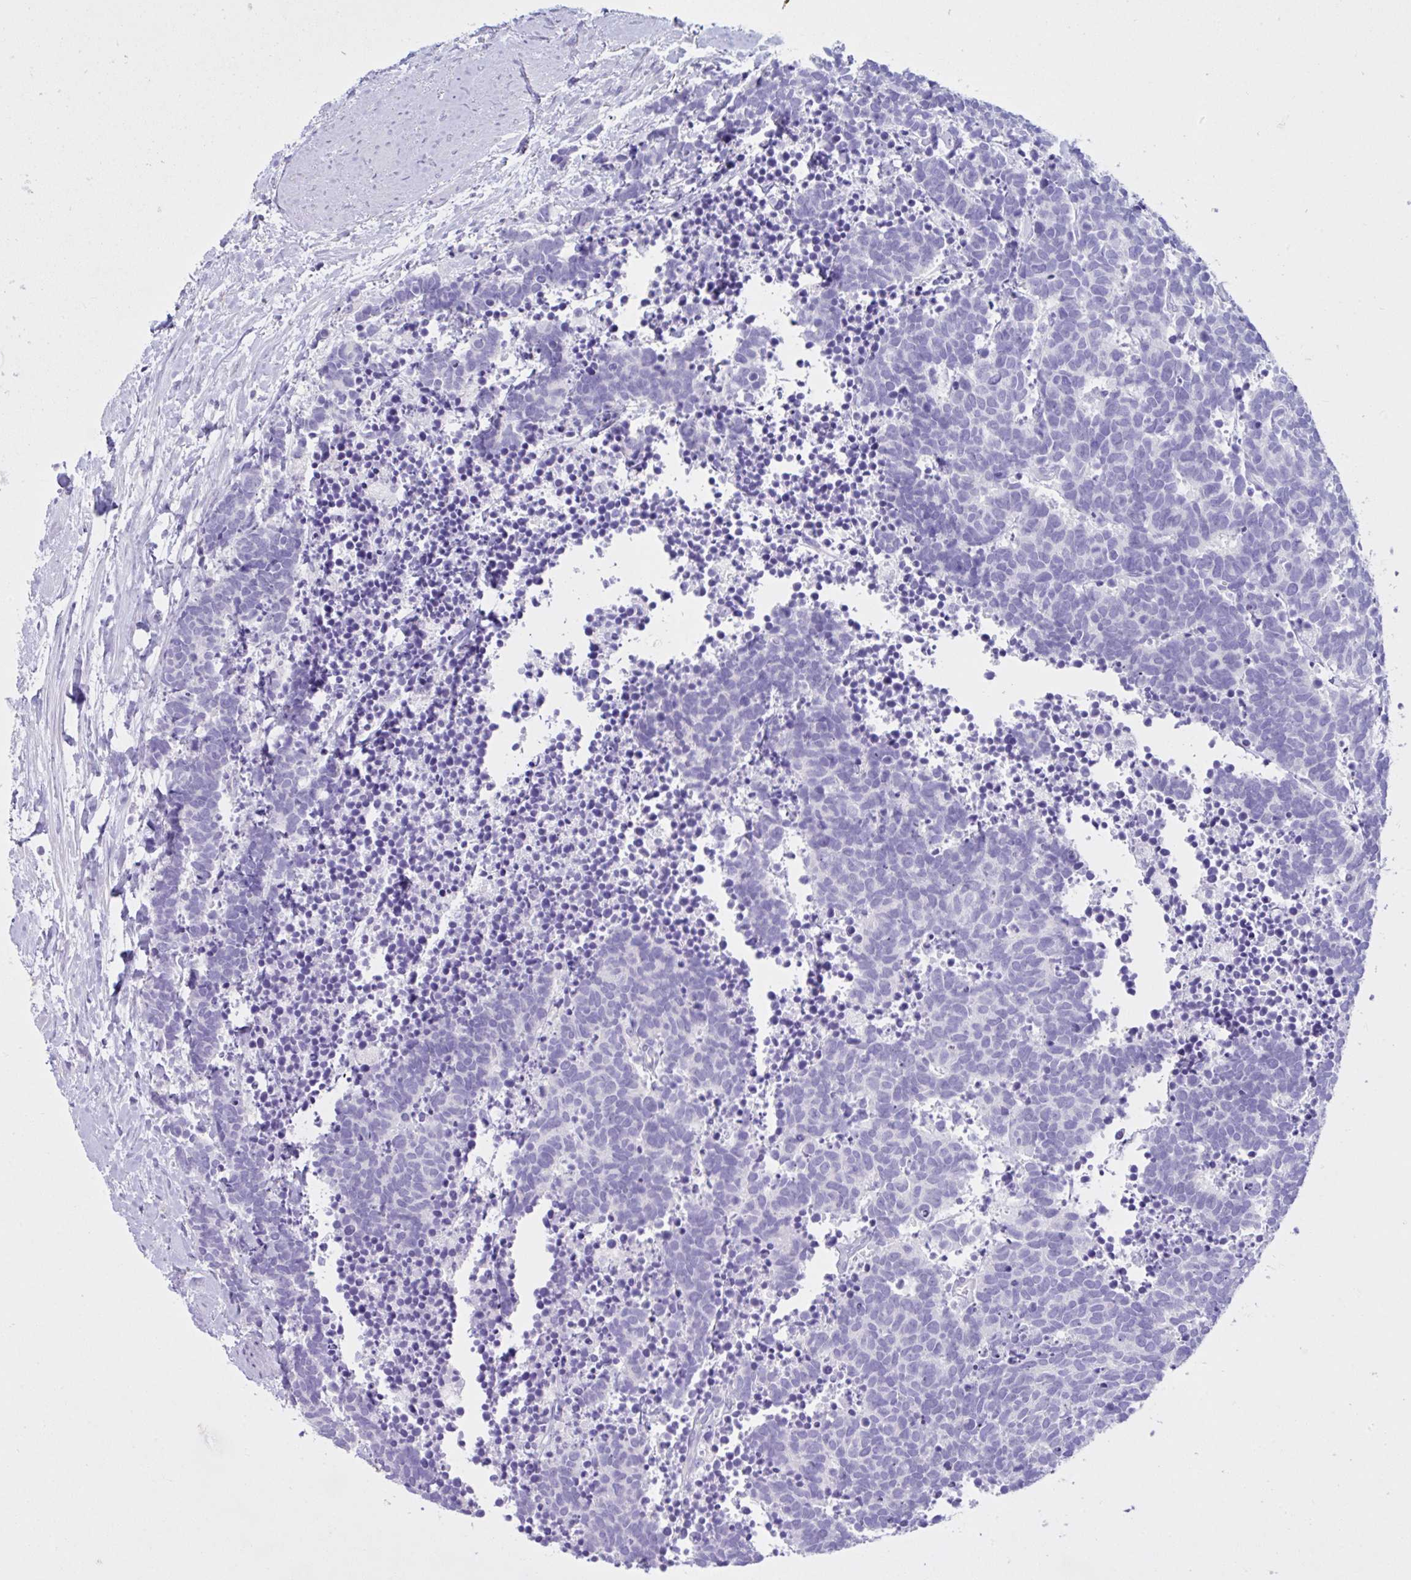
{"staining": {"intensity": "negative", "quantity": "none", "location": "none"}, "tissue": "carcinoid", "cell_type": "Tumor cells", "image_type": "cancer", "snomed": [{"axis": "morphology", "description": "Carcinoma, NOS"}, {"axis": "morphology", "description": "Carcinoid, malignant, NOS"}, {"axis": "topography", "description": "Prostate"}], "caption": "This is an immunohistochemistry image of carcinoid. There is no staining in tumor cells.", "gene": "CYP19A1", "patient": {"sex": "male", "age": 57}}